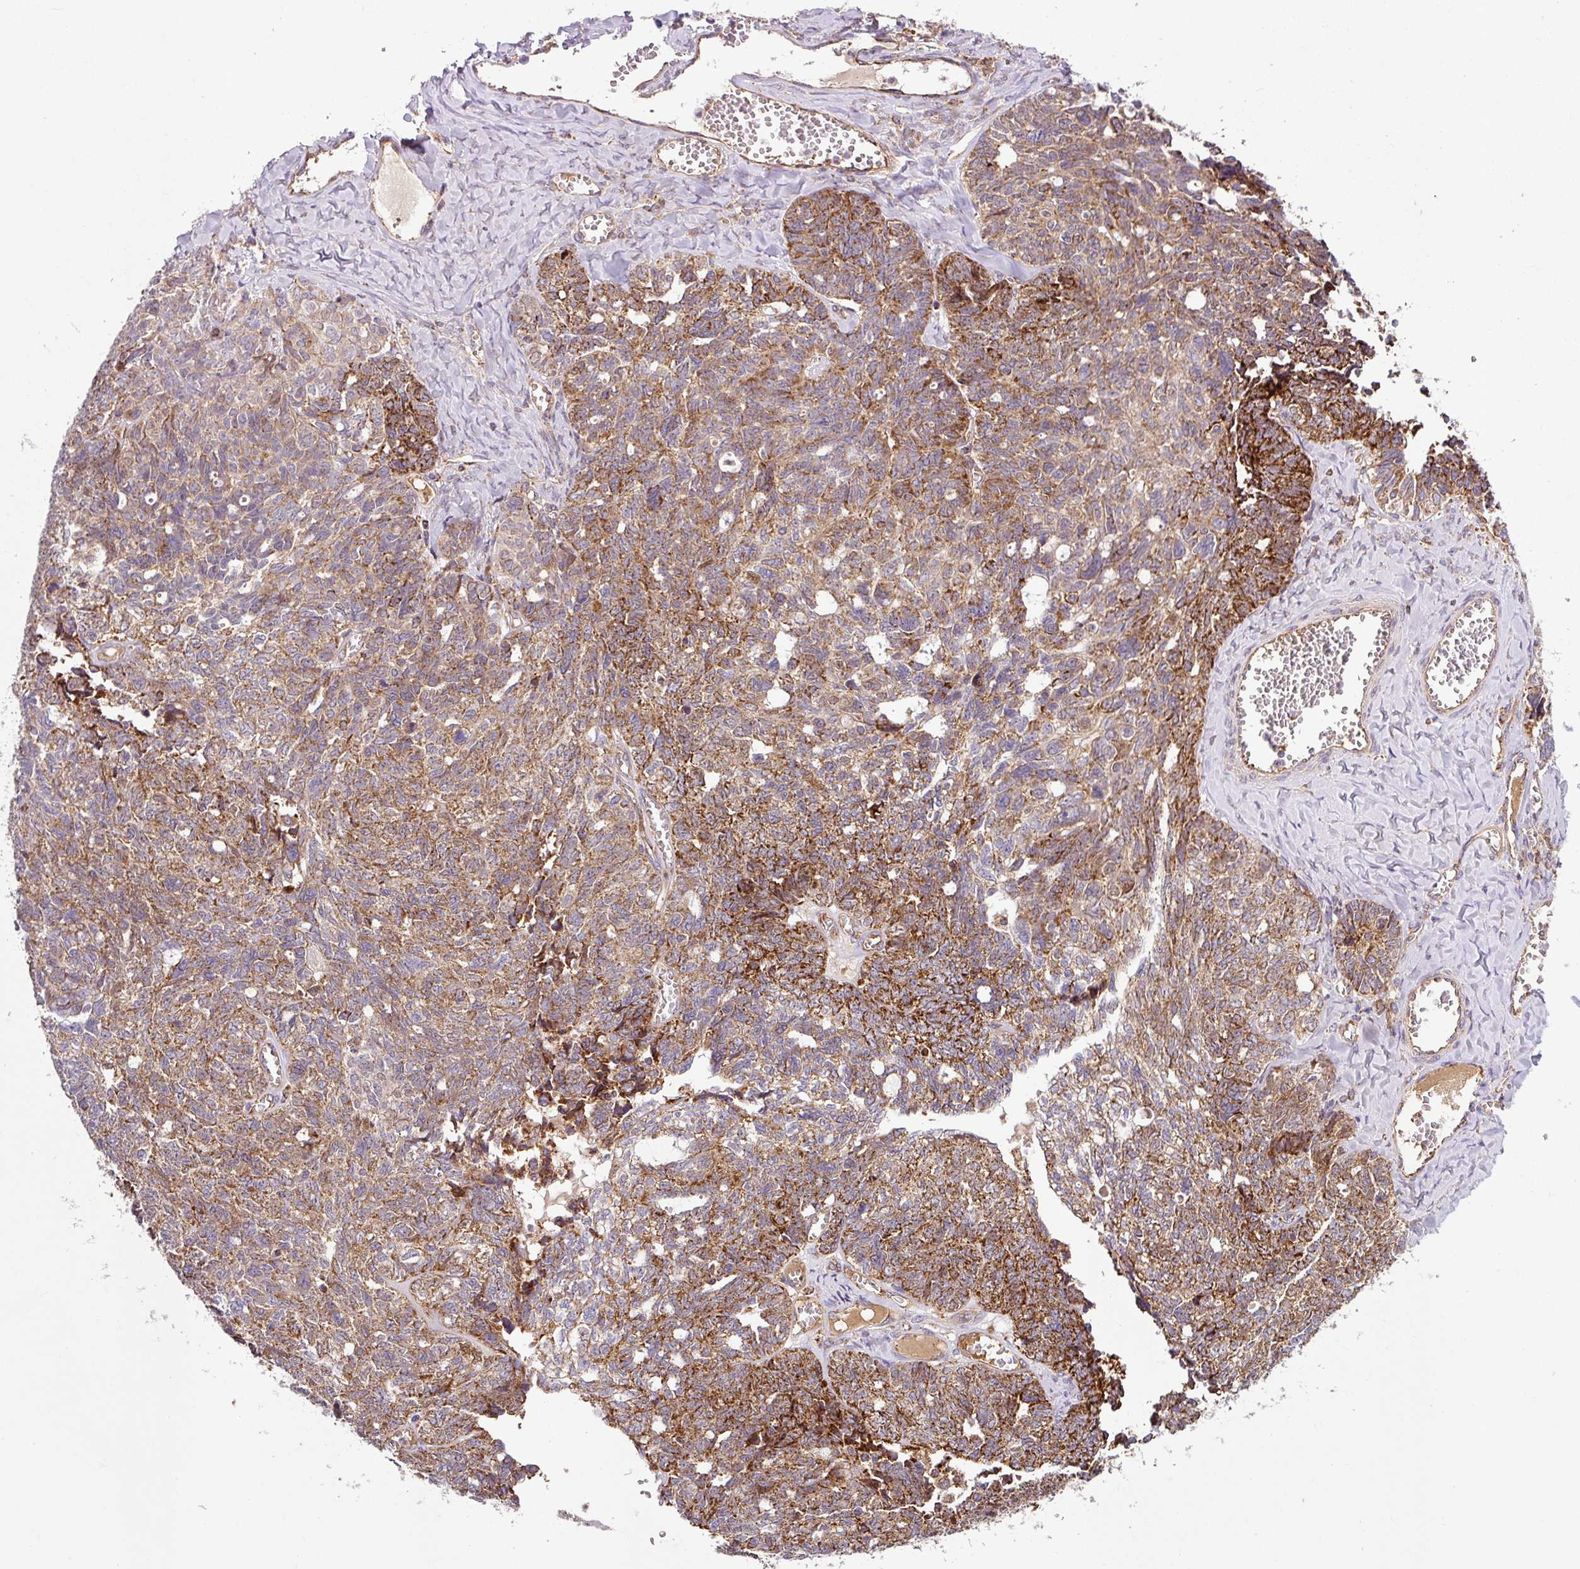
{"staining": {"intensity": "moderate", "quantity": ">75%", "location": "cytoplasmic/membranous"}, "tissue": "ovarian cancer", "cell_type": "Tumor cells", "image_type": "cancer", "snomed": [{"axis": "morphology", "description": "Cystadenocarcinoma, serous, NOS"}, {"axis": "topography", "description": "Ovary"}], "caption": "Protein expression analysis of ovarian serous cystadenocarcinoma reveals moderate cytoplasmic/membranous positivity in about >75% of tumor cells. Nuclei are stained in blue.", "gene": "PRELID3B", "patient": {"sex": "female", "age": 79}}